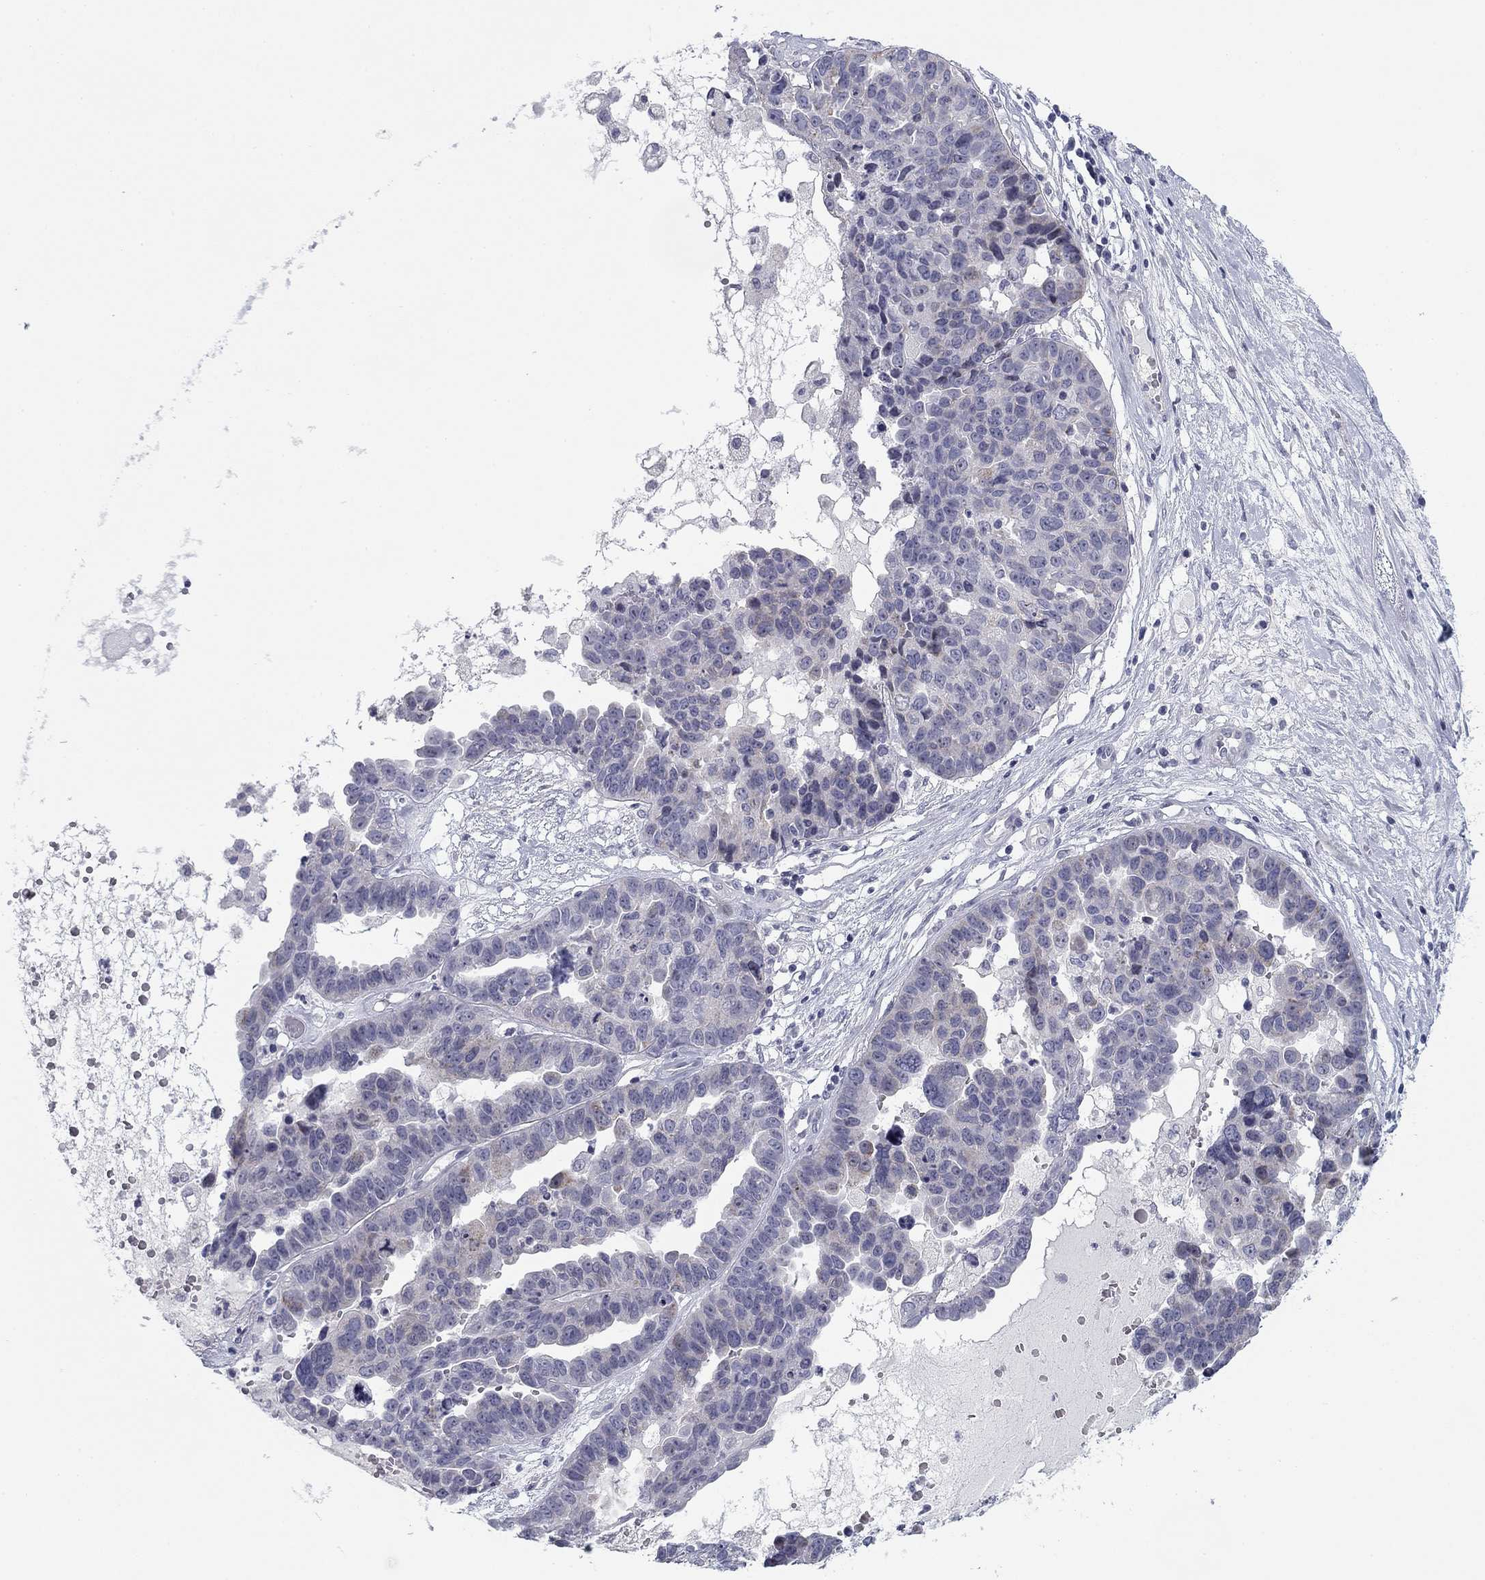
{"staining": {"intensity": "negative", "quantity": "none", "location": "none"}, "tissue": "ovarian cancer", "cell_type": "Tumor cells", "image_type": "cancer", "snomed": [{"axis": "morphology", "description": "Cystadenocarcinoma, serous, NOS"}, {"axis": "topography", "description": "Ovary"}], "caption": "High power microscopy image of an immunohistochemistry (IHC) image of ovarian serous cystadenocarcinoma, revealing no significant expression in tumor cells. (Immunohistochemistry (ihc), brightfield microscopy, high magnification).", "gene": "PRPH", "patient": {"sex": "female", "age": 87}}